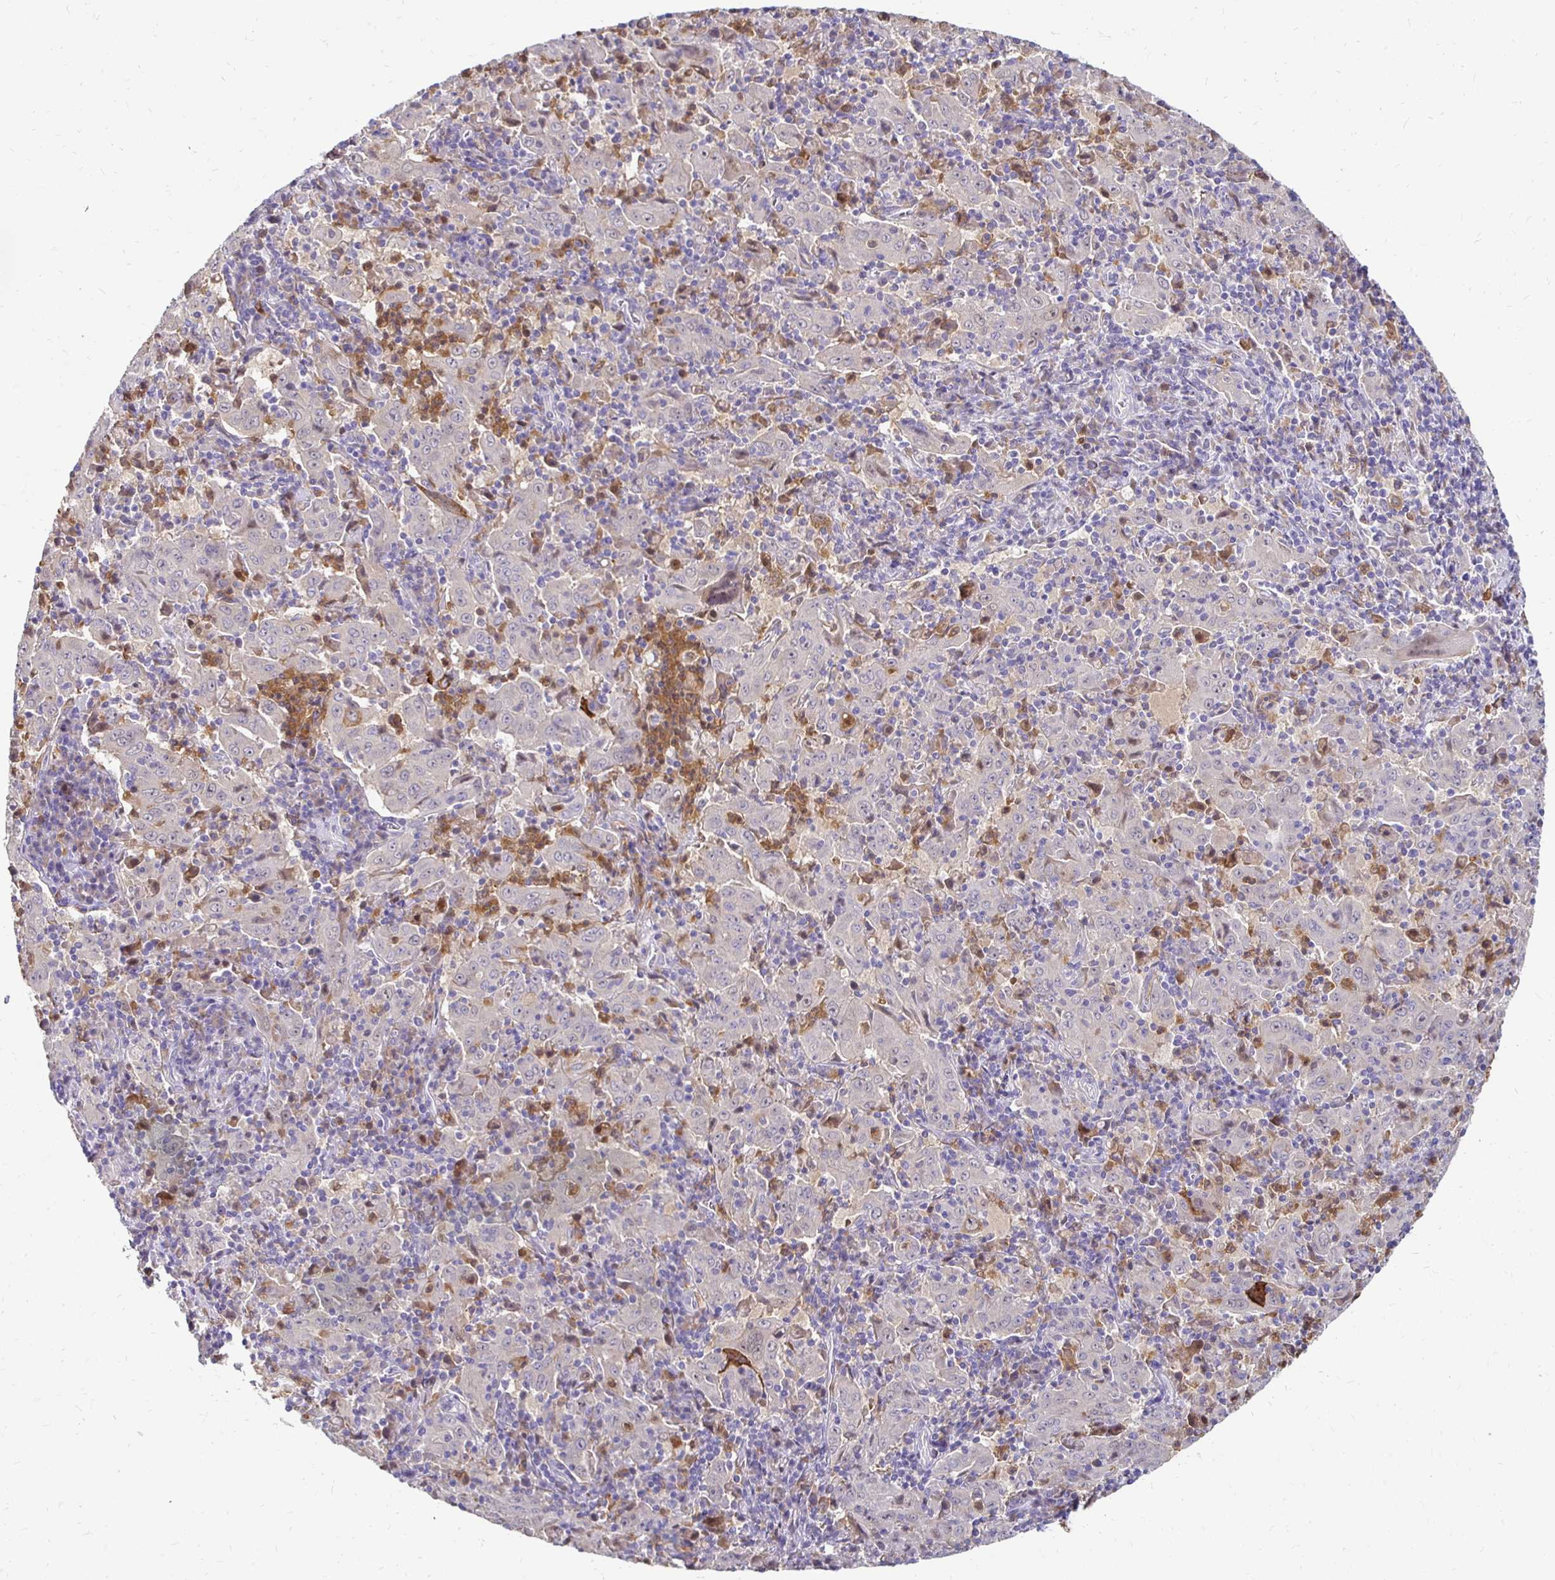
{"staining": {"intensity": "negative", "quantity": "none", "location": "none"}, "tissue": "pancreatic cancer", "cell_type": "Tumor cells", "image_type": "cancer", "snomed": [{"axis": "morphology", "description": "Adenocarcinoma, NOS"}, {"axis": "topography", "description": "Pancreas"}], "caption": "Immunohistochemistry (IHC) photomicrograph of pancreatic cancer stained for a protein (brown), which exhibits no expression in tumor cells. (IHC, brightfield microscopy, high magnification).", "gene": "PADI2", "patient": {"sex": "male", "age": 63}}